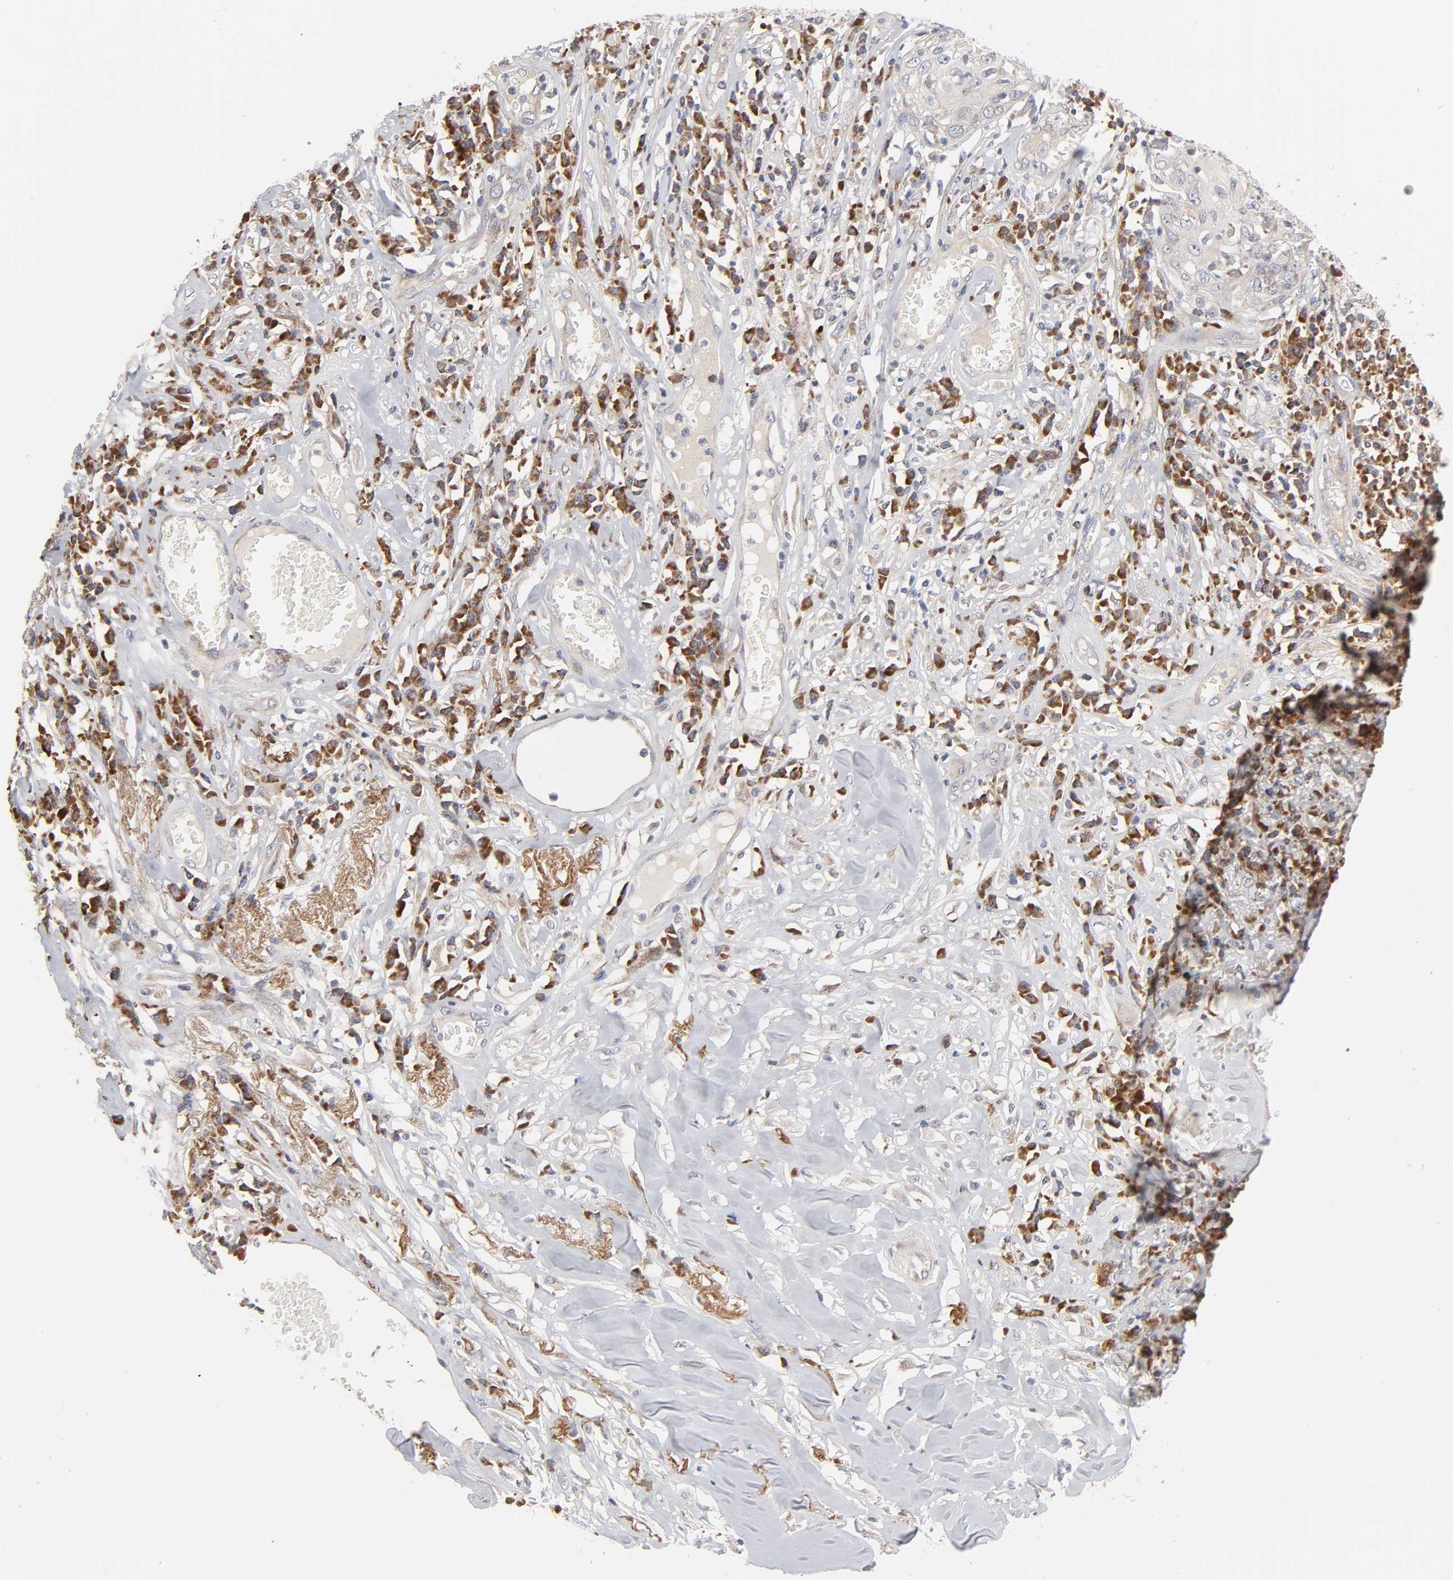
{"staining": {"intensity": "weak", "quantity": "25%-75%", "location": "cytoplasmic/membranous"}, "tissue": "skin cancer", "cell_type": "Tumor cells", "image_type": "cancer", "snomed": [{"axis": "morphology", "description": "Squamous cell carcinoma, NOS"}, {"axis": "topography", "description": "Skin"}], "caption": "Immunohistochemistry micrograph of neoplastic tissue: human skin squamous cell carcinoma stained using immunohistochemistry displays low levels of weak protein expression localized specifically in the cytoplasmic/membranous of tumor cells, appearing as a cytoplasmic/membranous brown color.", "gene": "IL4R", "patient": {"sex": "male", "age": 65}}